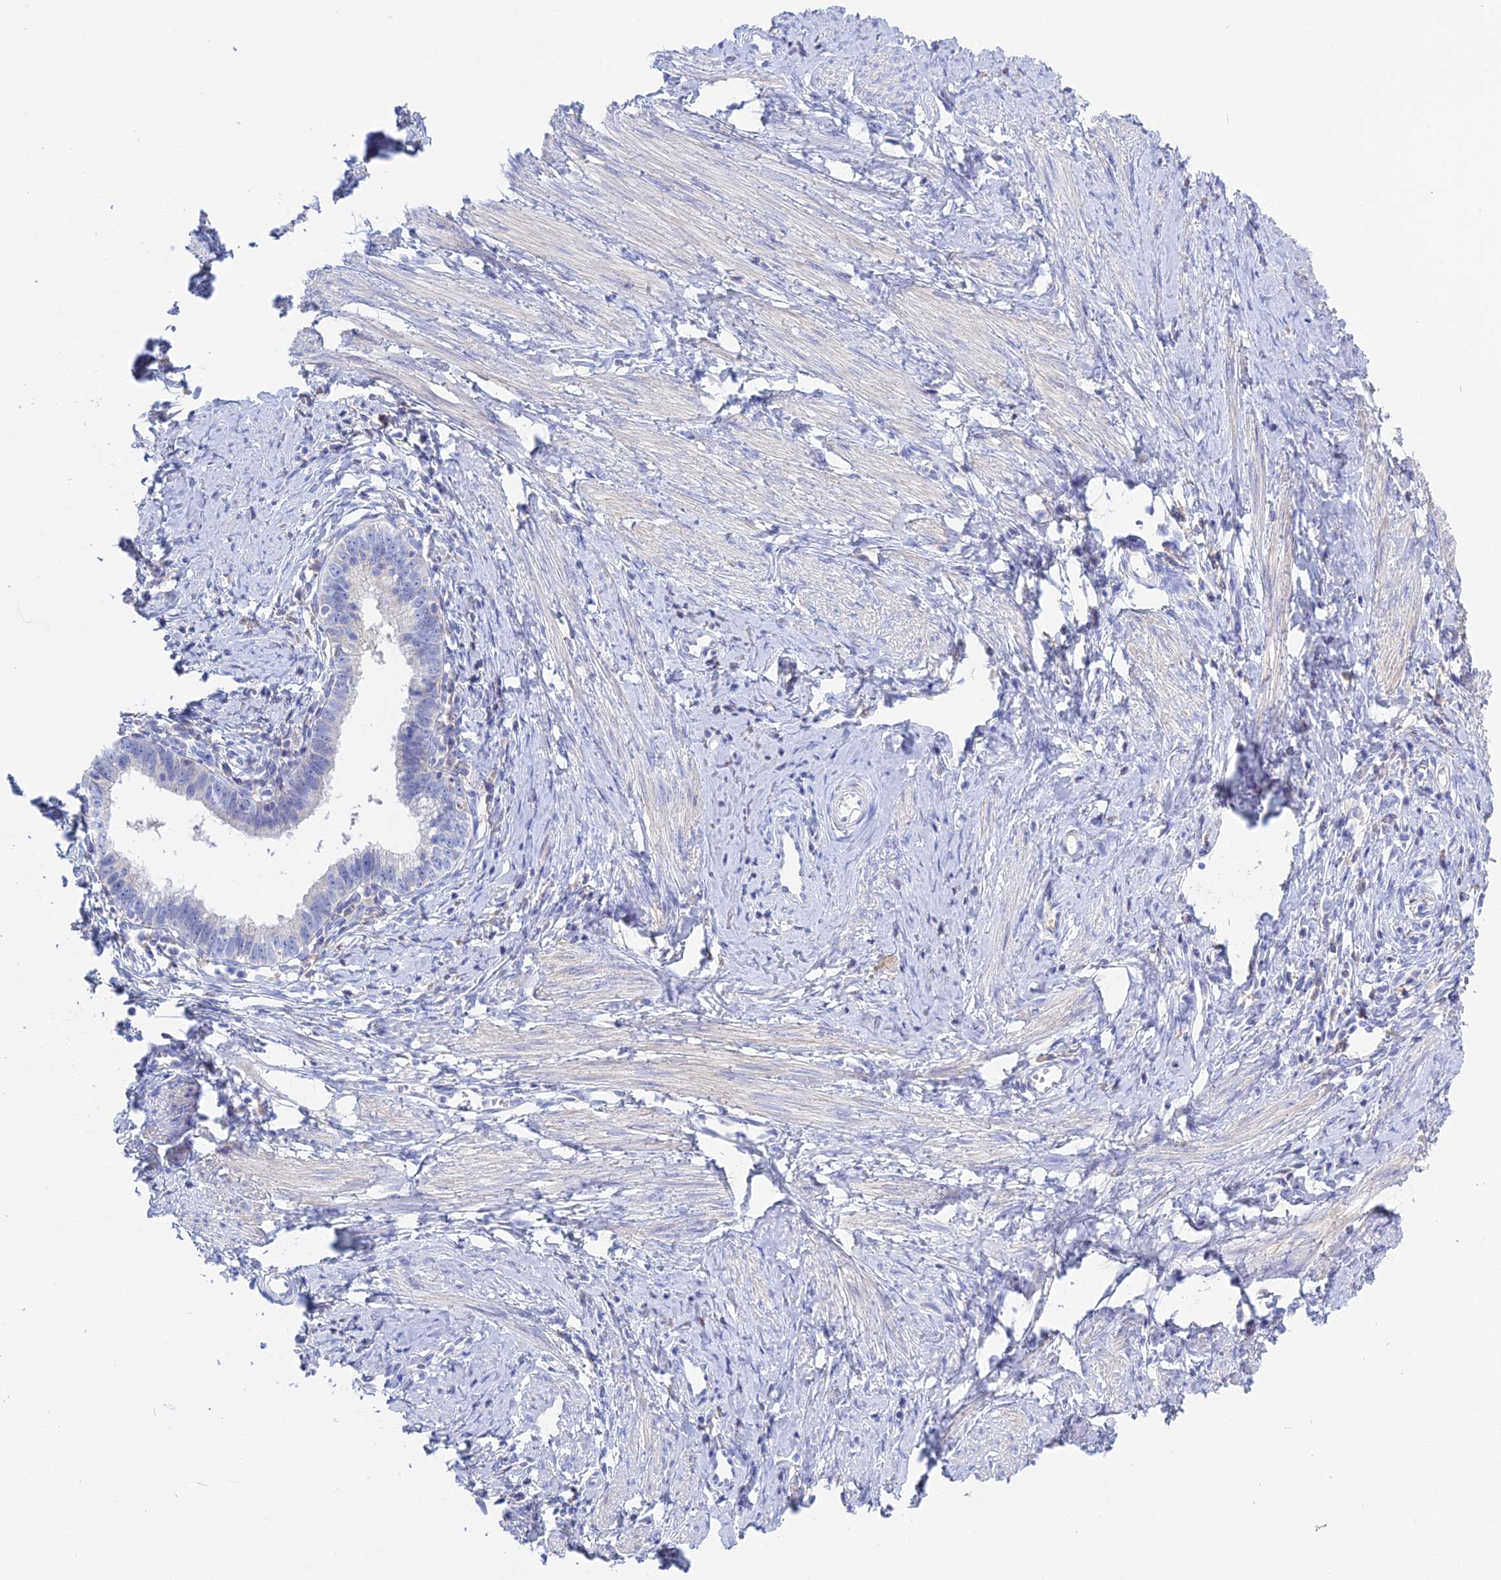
{"staining": {"intensity": "negative", "quantity": "none", "location": "none"}, "tissue": "cervical cancer", "cell_type": "Tumor cells", "image_type": "cancer", "snomed": [{"axis": "morphology", "description": "Adenocarcinoma, NOS"}, {"axis": "topography", "description": "Cervix"}], "caption": "IHC of human adenocarcinoma (cervical) shows no positivity in tumor cells. (DAB (3,3'-diaminobenzidine) IHC with hematoxylin counter stain).", "gene": "ADGRA1", "patient": {"sex": "female", "age": 36}}